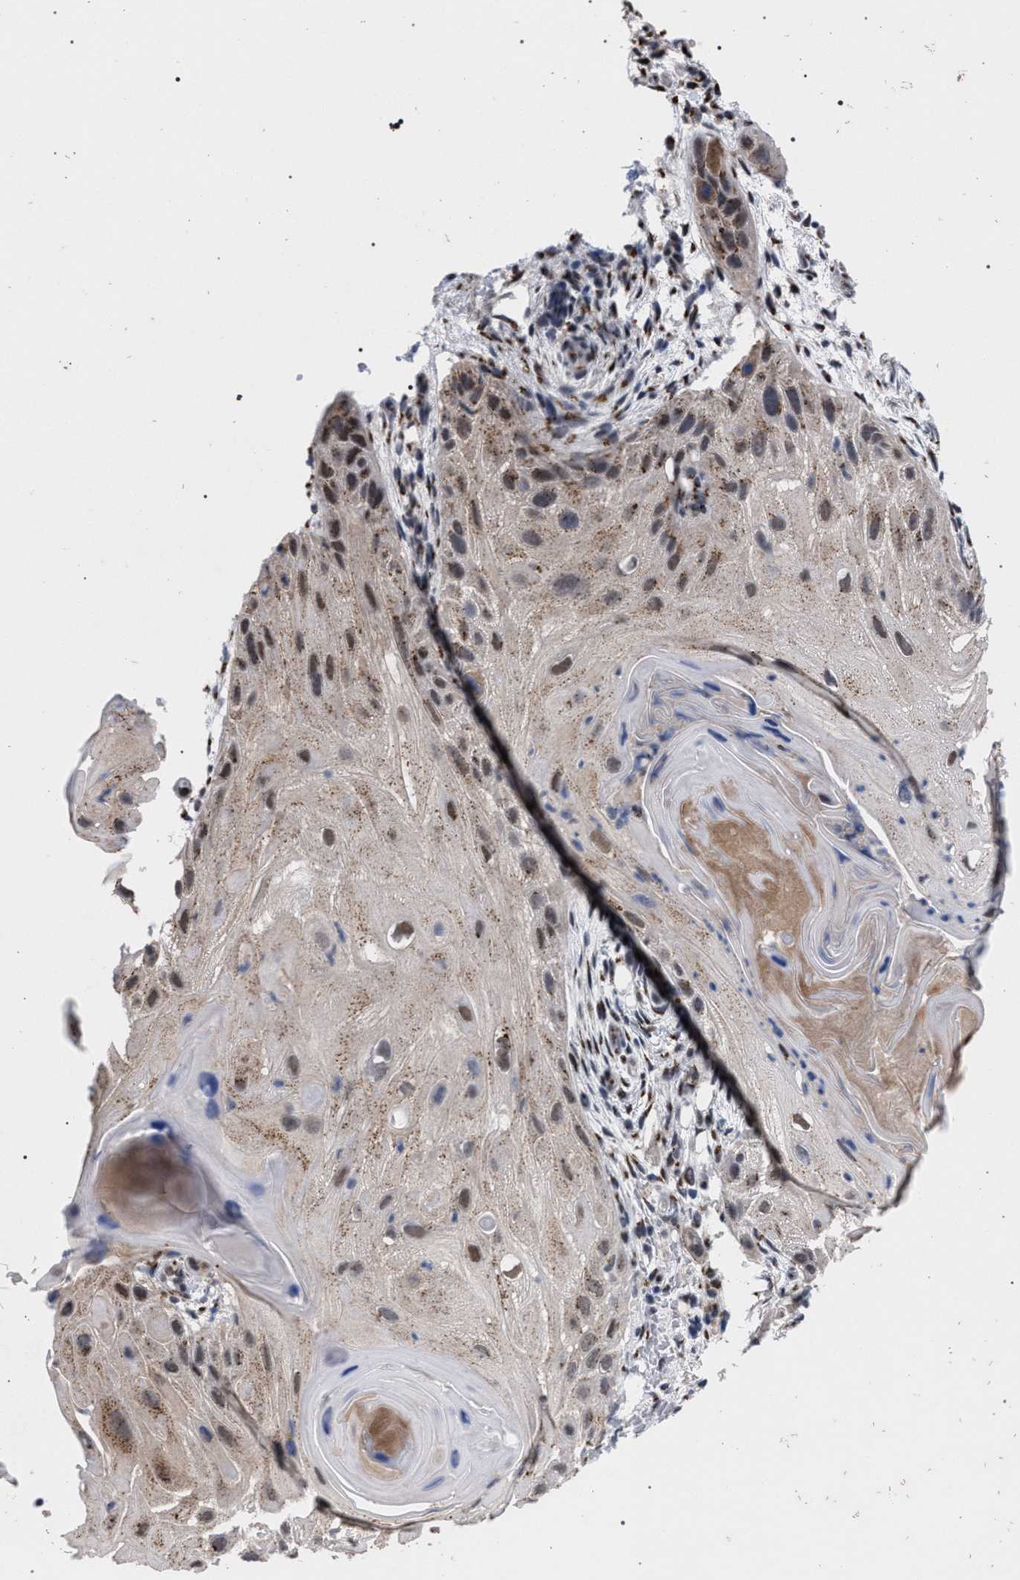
{"staining": {"intensity": "weak", "quantity": ">75%", "location": "cytoplasmic/membranous"}, "tissue": "skin cancer", "cell_type": "Tumor cells", "image_type": "cancer", "snomed": [{"axis": "morphology", "description": "Squamous cell carcinoma, NOS"}, {"axis": "topography", "description": "Skin"}], "caption": "A photomicrograph of human skin cancer stained for a protein reveals weak cytoplasmic/membranous brown staining in tumor cells. Using DAB (brown) and hematoxylin (blue) stains, captured at high magnification using brightfield microscopy.", "gene": "GOLGA2", "patient": {"sex": "female", "age": 77}}